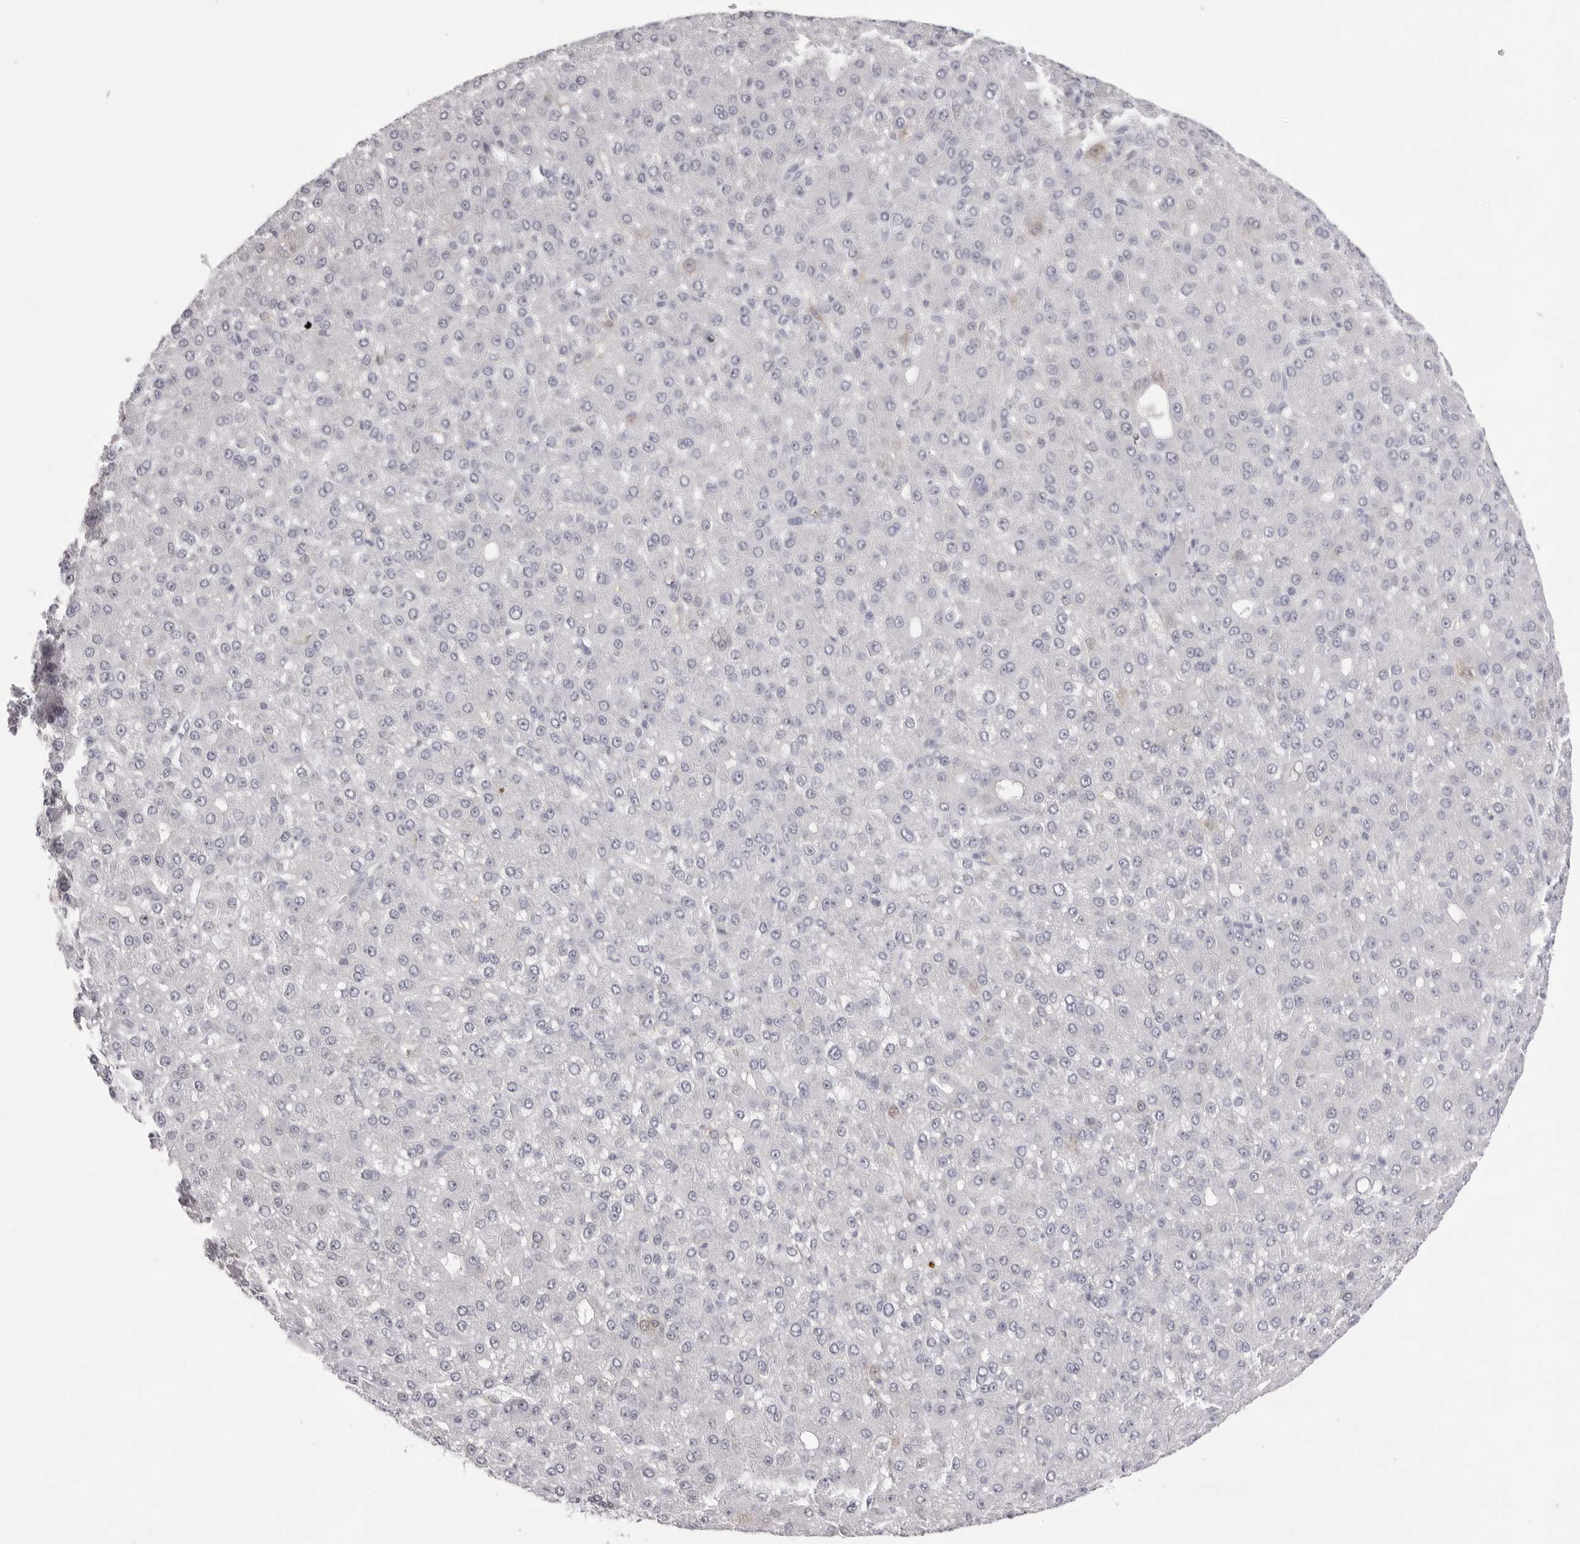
{"staining": {"intensity": "negative", "quantity": "none", "location": "none"}, "tissue": "liver cancer", "cell_type": "Tumor cells", "image_type": "cancer", "snomed": [{"axis": "morphology", "description": "Carcinoma, Hepatocellular, NOS"}, {"axis": "topography", "description": "Liver"}], "caption": "There is no significant staining in tumor cells of liver cancer (hepatocellular carcinoma).", "gene": "SPTA1", "patient": {"sex": "male", "age": 67}}